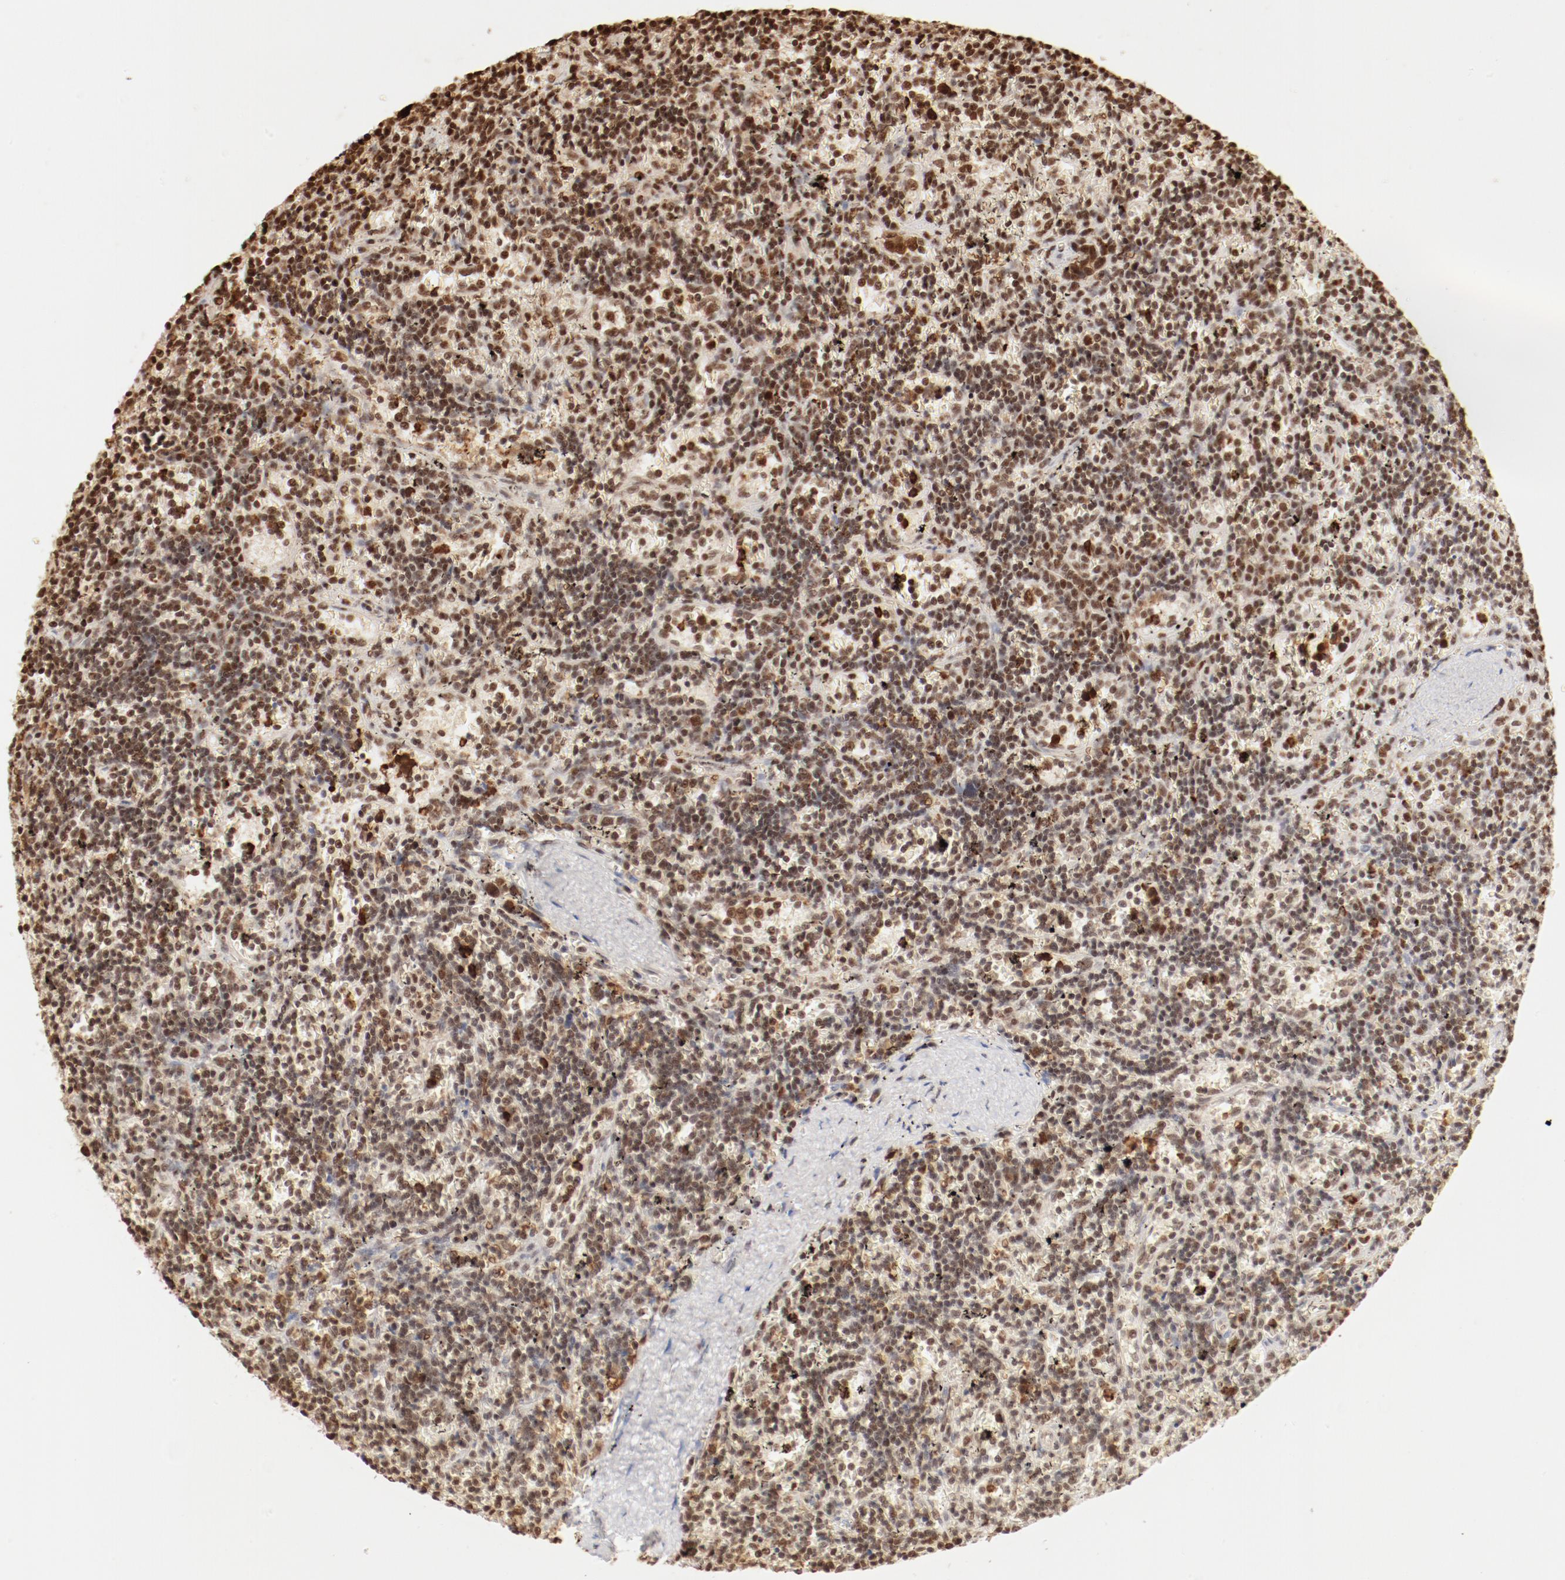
{"staining": {"intensity": "strong", "quantity": ">75%", "location": "cytoplasmic/membranous,nuclear"}, "tissue": "lymphoma", "cell_type": "Tumor cells", "image_type": "cancer", "snomed": [{"axis": "morphology", "description": "Malignant lymphoma, non-Hodgkin's type, Low grade"}, {"axis": "topography", "description": "Spleen"}], "caption": "Immunohistochemical staining of lymphoma reveals strong cytoplasmic/membranous and nuclear protein expression in about >75% of tumor cells.", "gene": "FAM50A", "patient": {"sex": "male", "age": 60}}